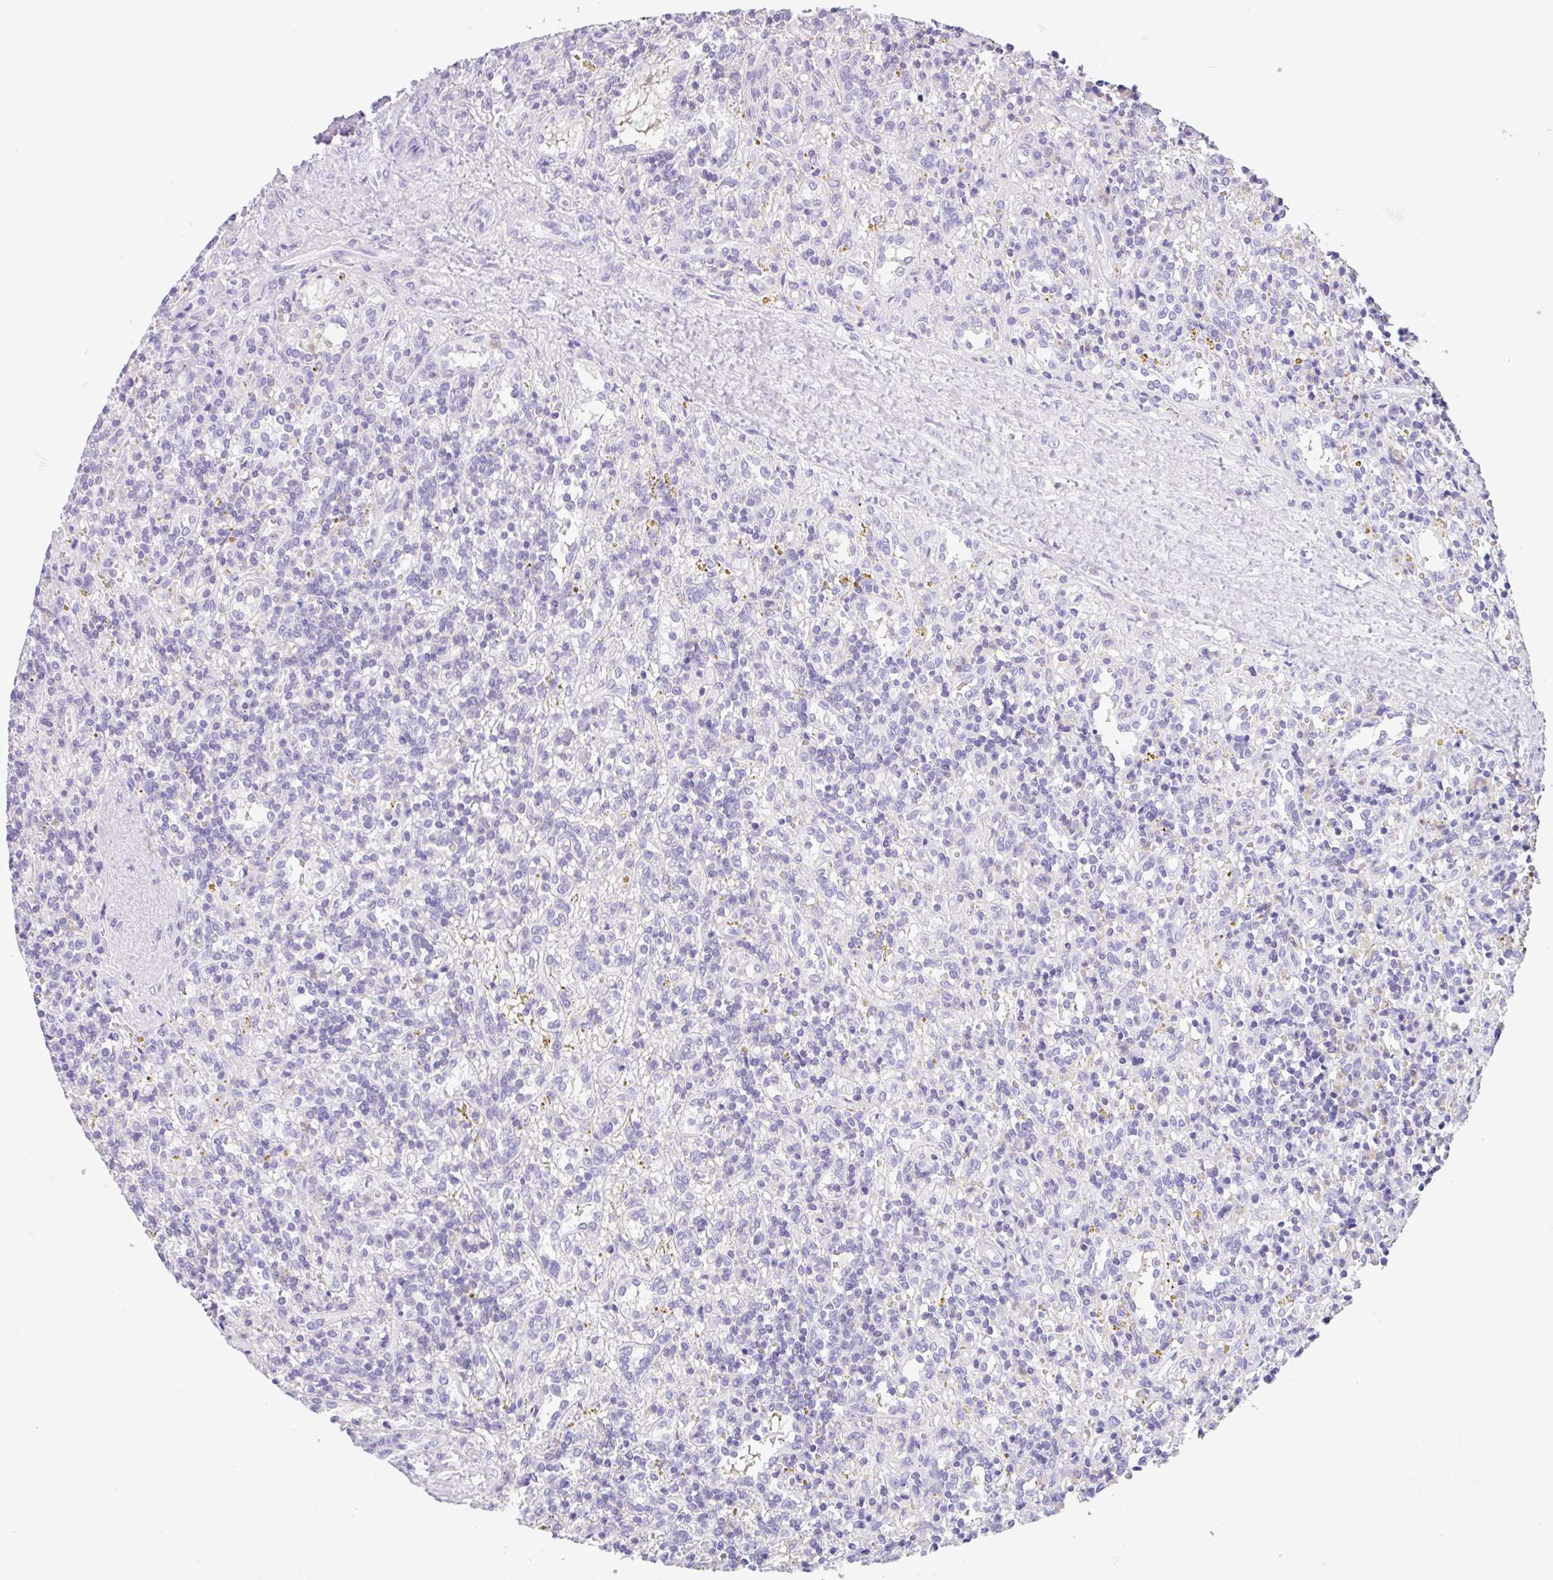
{"staining": {"intensity": "negative", "quantity": "none", "location": "none"}, "tissue": "lymphoma", "cell_type": "Tumor cells", "image_type": "cancer", "snomed": [{"axis": "morphology", "description": "Malignant lymphoma, non-Hodgkin's type, Low grade"}, {"axis": "topography", "description": "Spleen"}], "caption": "Image shows no protein expression in tumor cells of lymphoma tissue. (DAB IHC with hematoxylin counter stain).", "gene": "NCF1", "patient": {"sex": "male", "age": 67}}